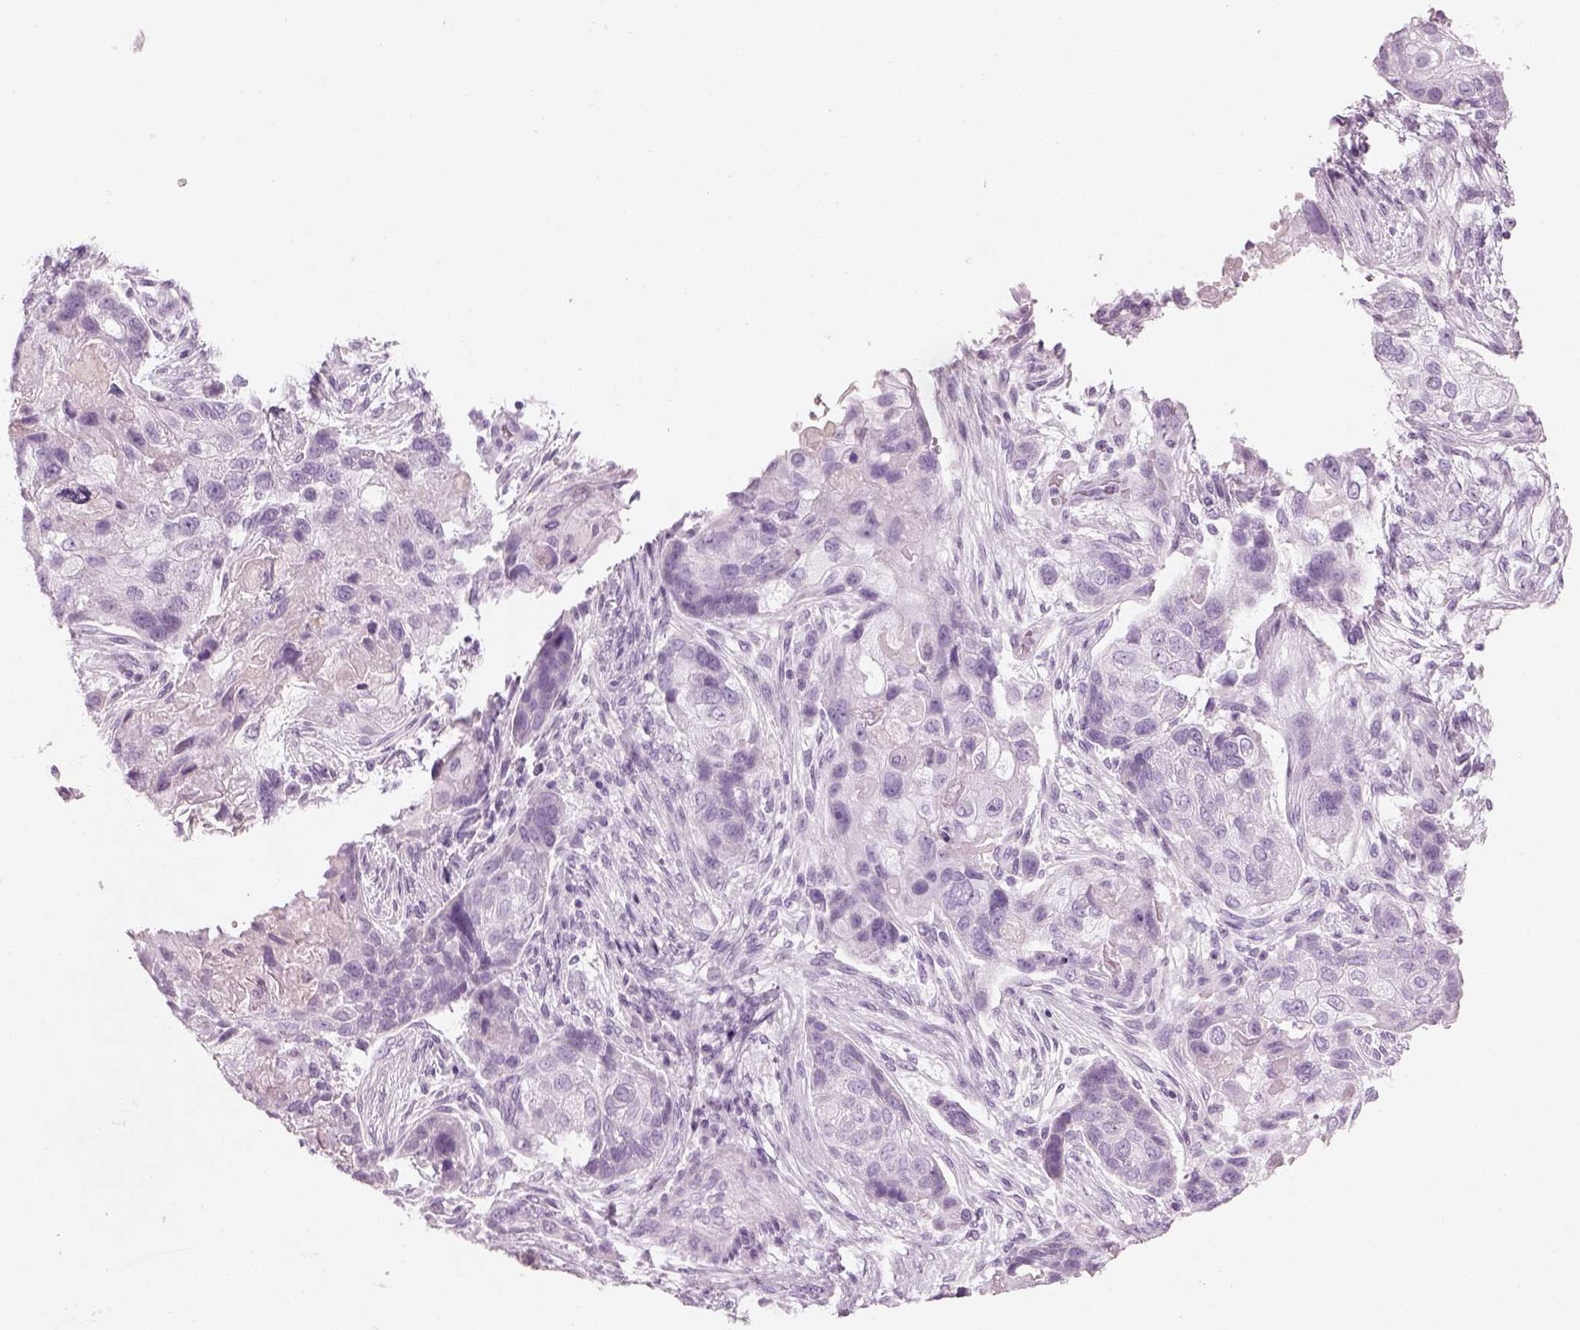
{"staining": {"intensity": "negative", "quantity": "none", "location": "none"}, "tissue": "lung cancer", "cell_type": "Tumor cells", "image_type": "cancer", "snomed": [{"axis": "morphology", "description": "Squamous cell carcinoma, NOS"}, {"axis": "topography", "description": "Lung"}], "caption": "There is no significant positivity in tumor cells of lung squamous cell carcinoma.", "gene": "SAG", "patient": {"sex": "male", "age": 69}}